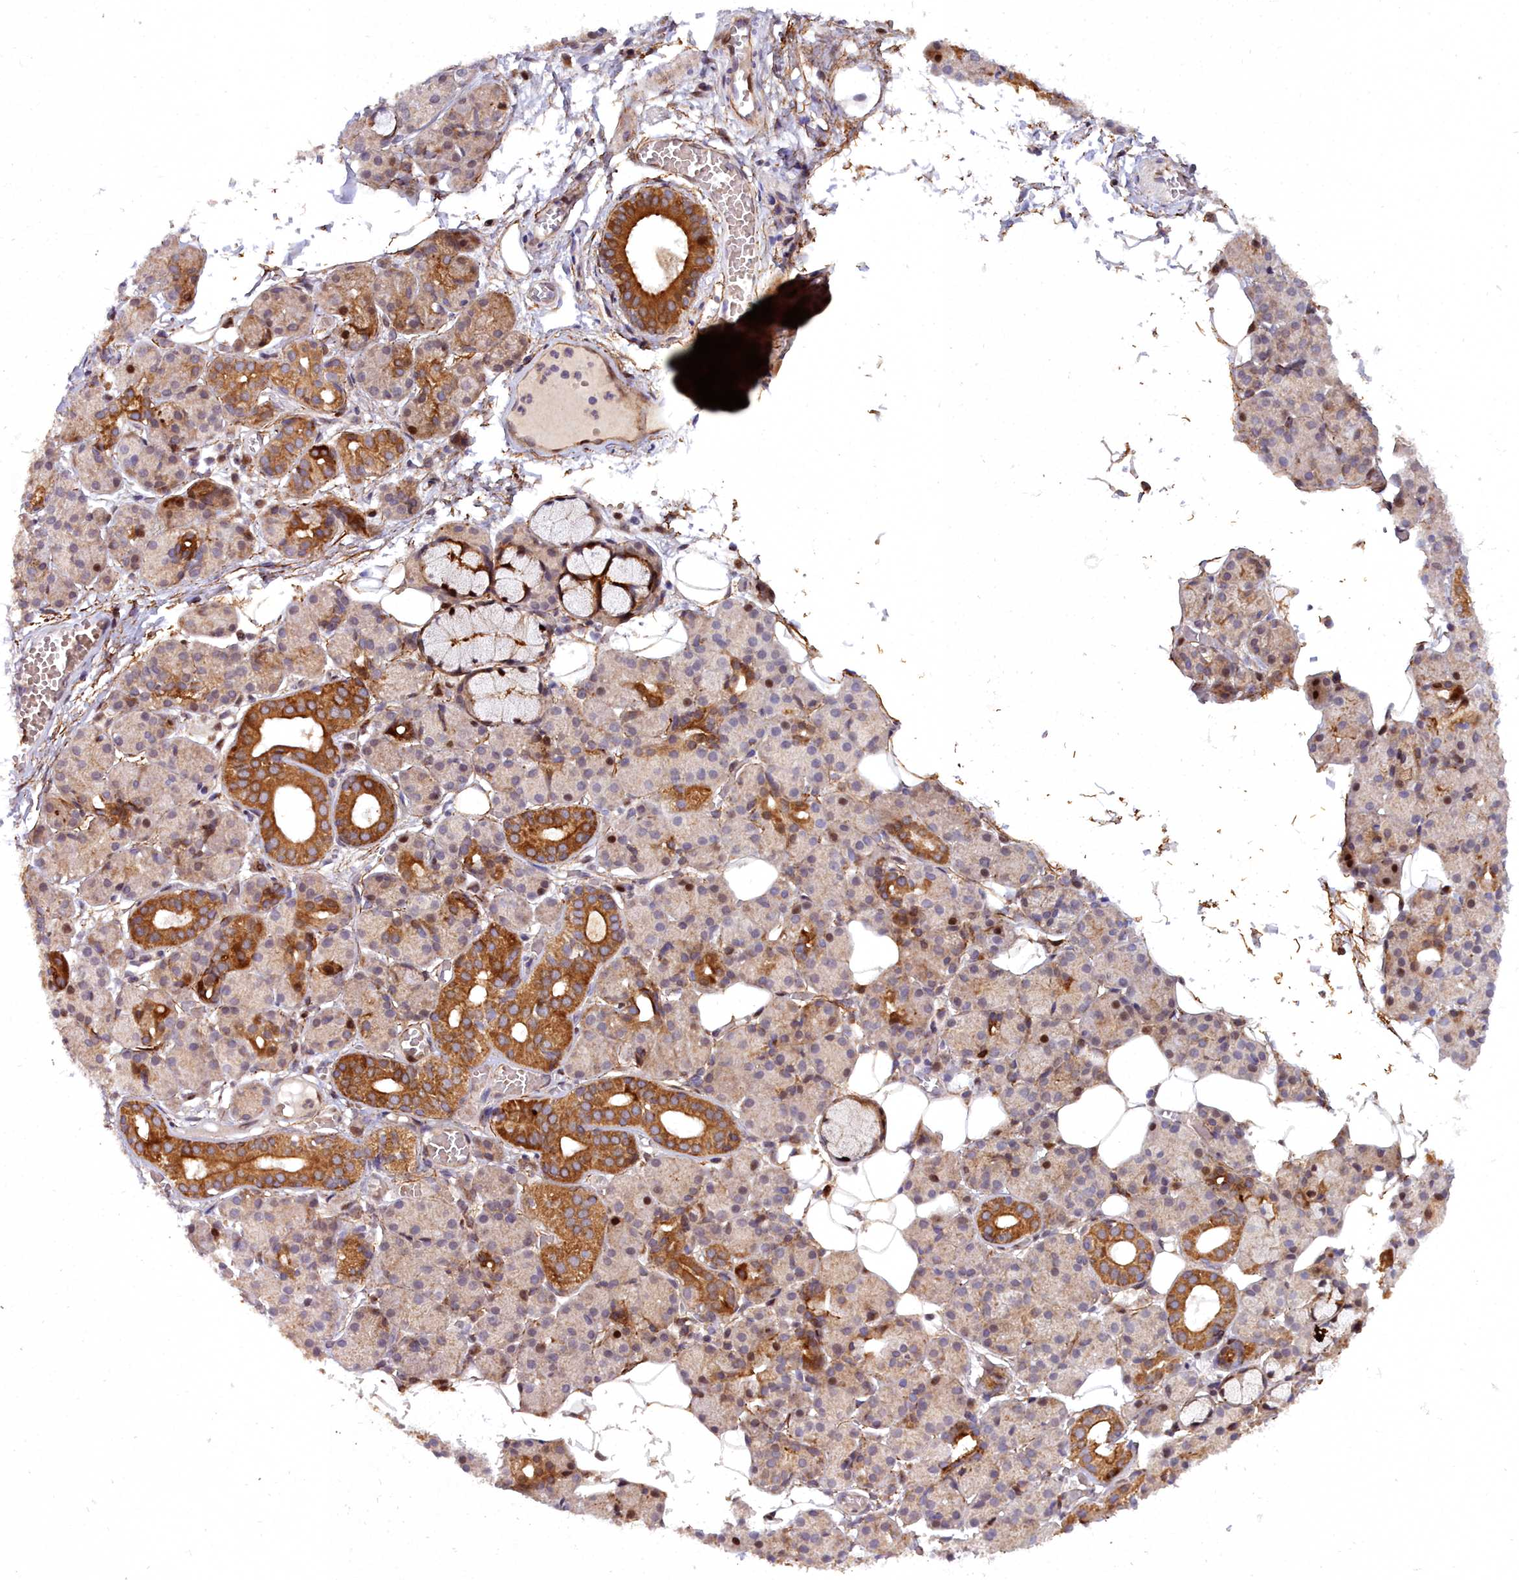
{"staining": {"intensity": "strong", "quantity": "<25%", "location": "cytoplasmic/membranous,nuclear"}, "tissue": "salivary gland", "cell_type": "Glandular cells", "image_type": "normal", "snomed": [{"axis": "morphology", "description": "Normal tissue, NOS"}, {"axis": "topography", "description": "Salivary gland"}], "caption": "High-power microscopy captured an immunohistochemistry image of normal salivary gland, revealing strong cytoplasmic/membranous,nuclear positivity in approximately <25% of glandular cells.", "gene": "MRPS11", "patient": {"sex": "male", "age": 63}}